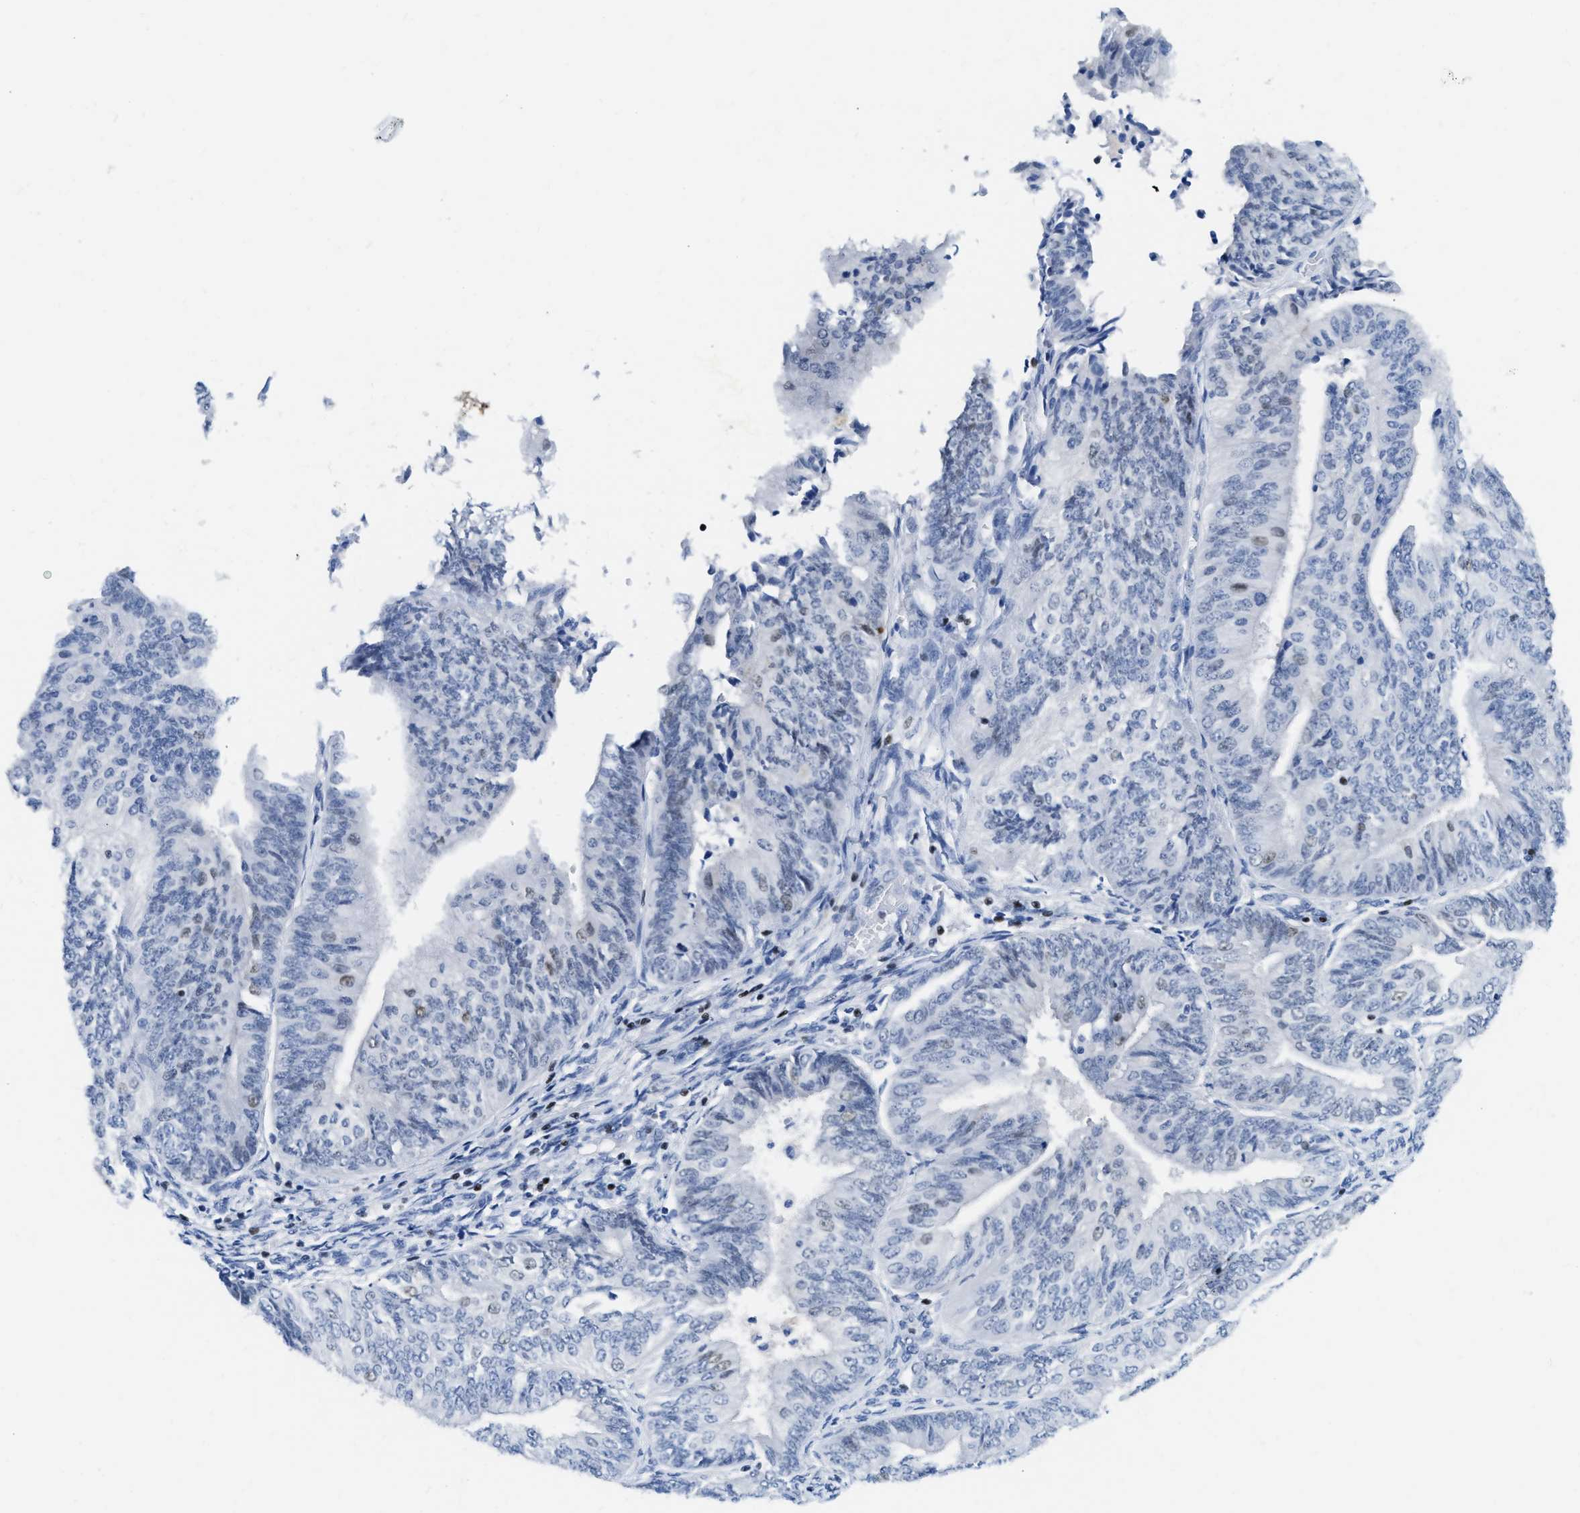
{"staining": {"intensity": "negative", "quantity": "none", "location": "none"}, "tissue": "endometrial cancer", "cell_type": "Tumor cells", "image_type": "cancer", "snomed": [{"axis": "morphology", "description": "Adenocarcinoma, NOS"}, {"axis": "topography", "description": "Endometrium"}], "caption": "IHC of human endometrial cancer demonstrates no expression in tumor cells.", "gene": "TCF7", "patient": {"sex": "female", "age": 58}}